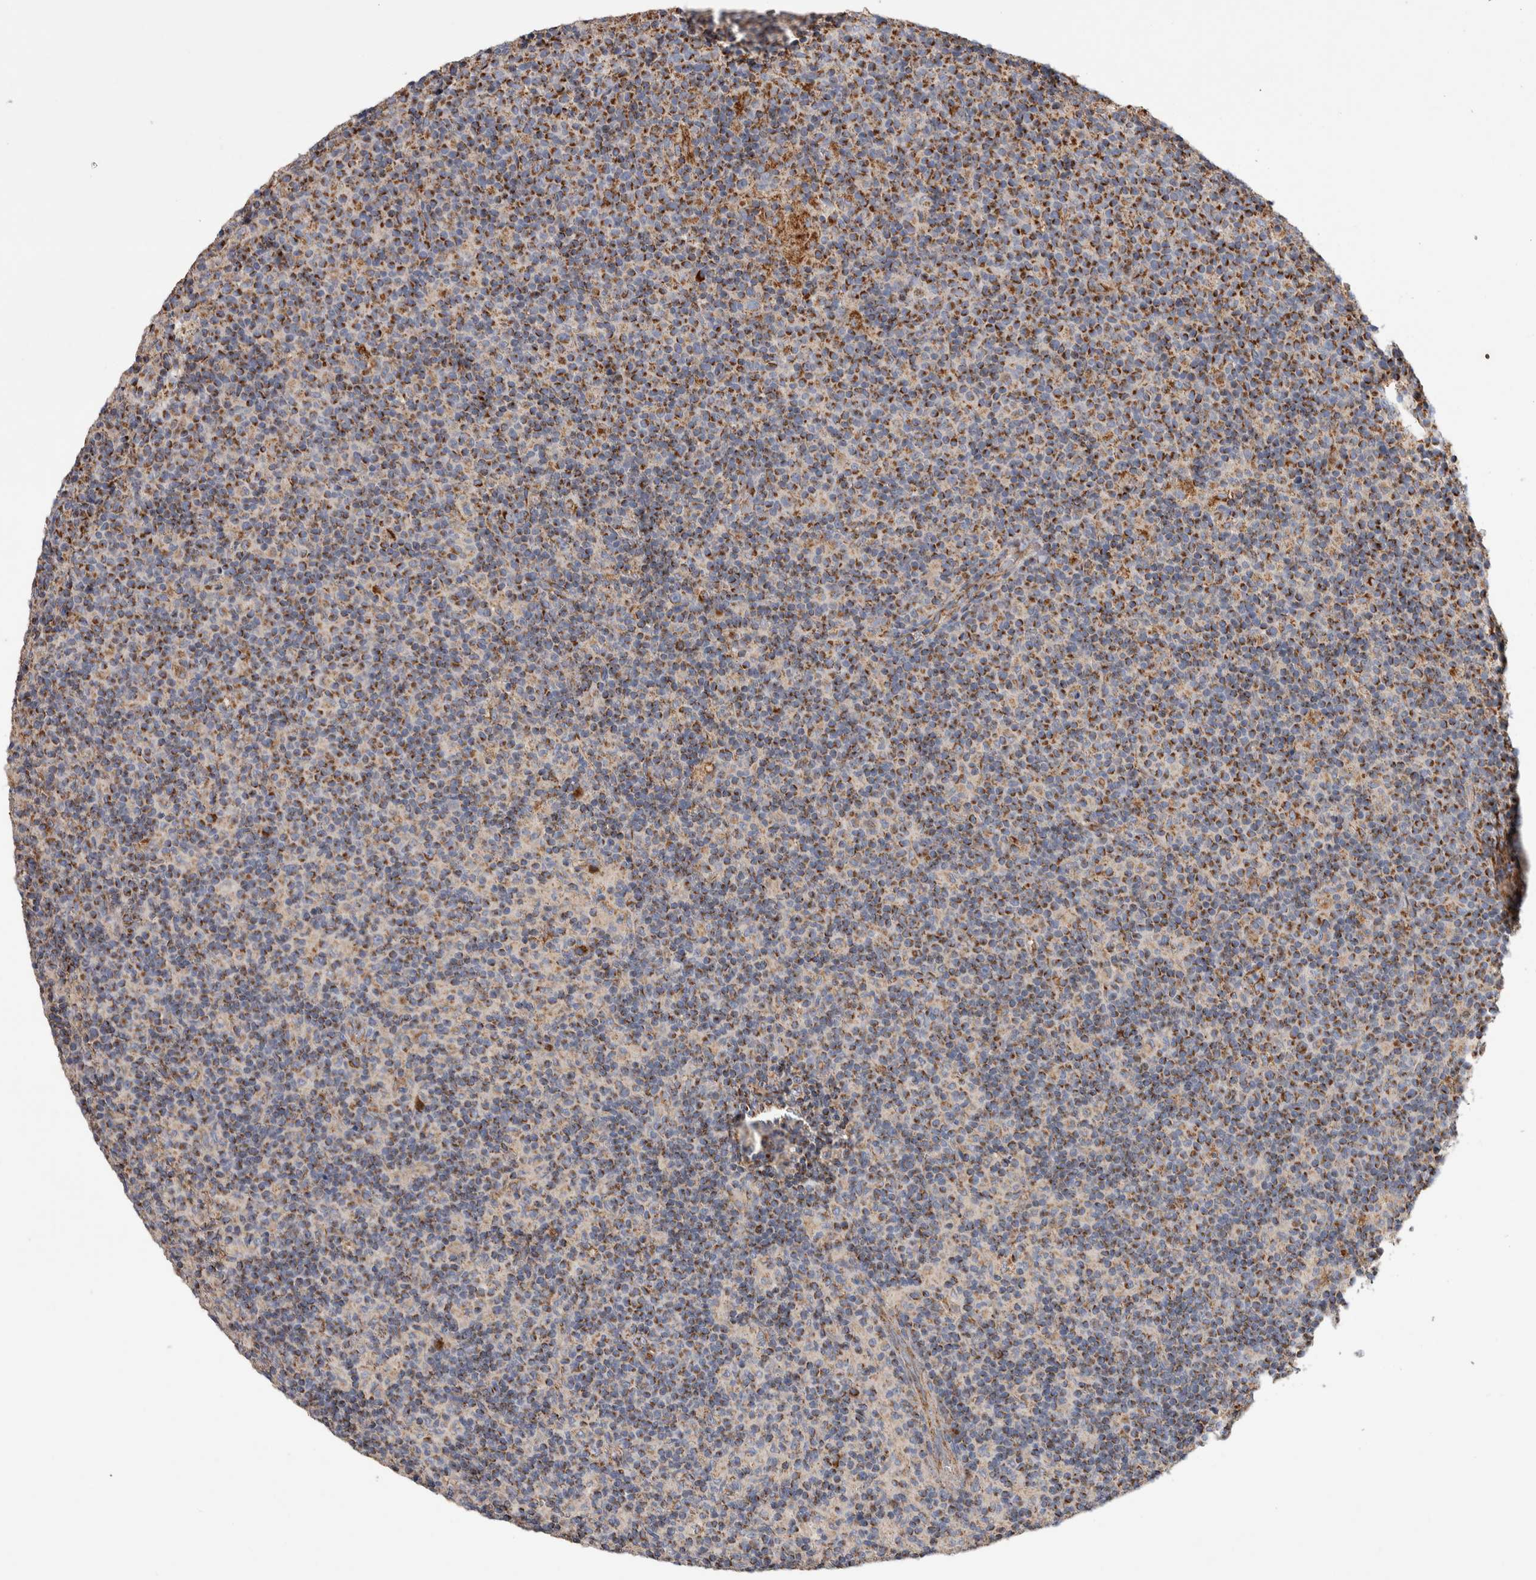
{"staining": {"intensity": "weak", "quantity": ">75%", "location": "cytoplasmic/membranous"}, "tissue": "lymph node", "cell_type": "Germinal center cells", "image_type": "normal", "snomed": [{"axis": "morphology", "description": "Normal tissue, NOS"}, {"axis": "morphology", "description": "Inflammation, NOS"}, {"axis": "topography", "description": "Lymph node"}], "caption": "Protein analysis of normal lymph node demonstrates weak cytoplasmic/membranous staining in approximately >75% of germinal center cells.", "gene": "IARS2", "patient": {"sex": "male", "age": 55}}